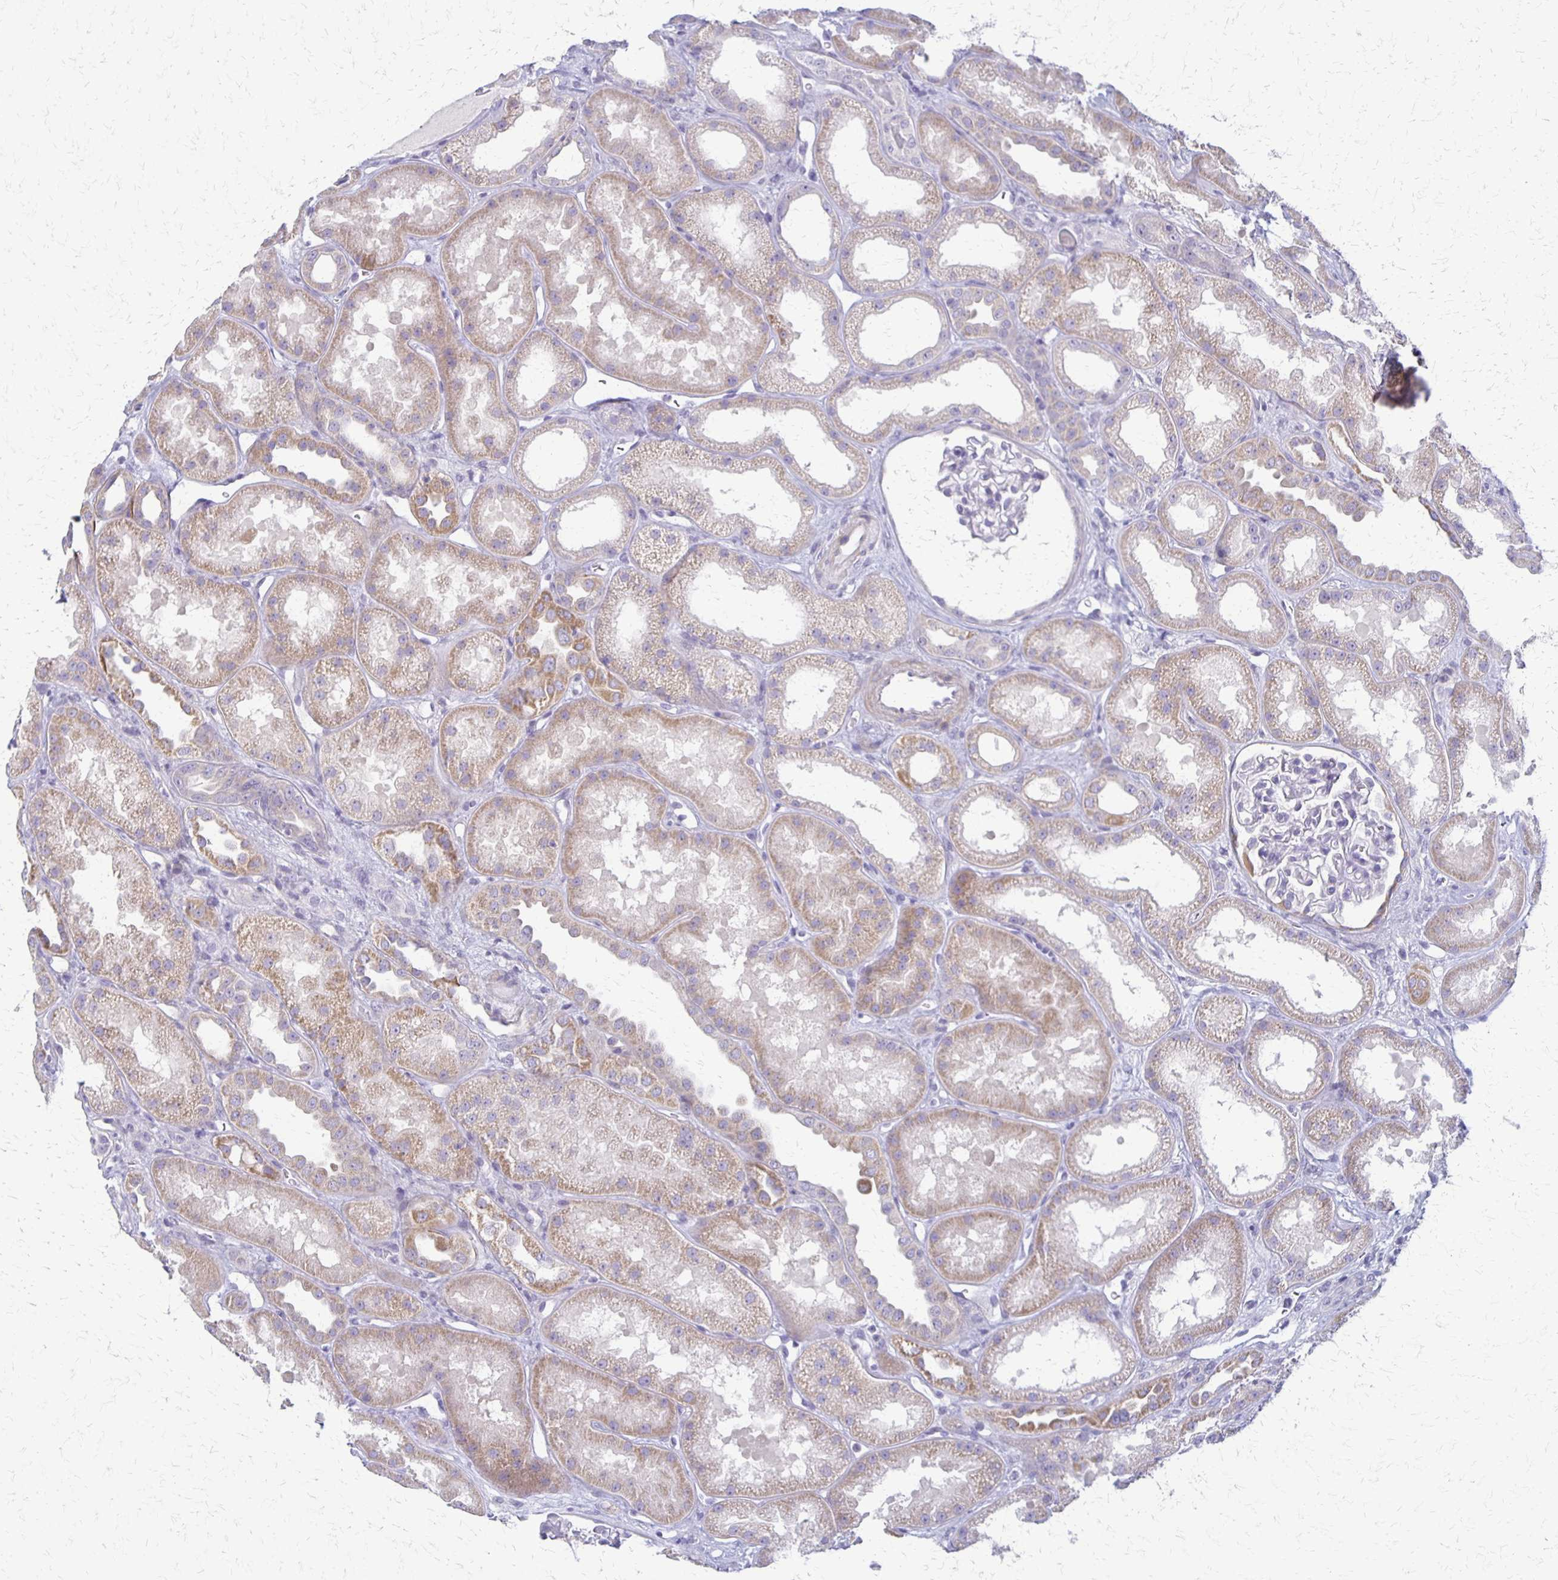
{"staining": {"intensity": "negative", "quantity": "none", "location": "none"}, "tissue": "kidney", "cell_type": "Cells in glomeruli", "image_type": "normal", "snomed": [{"axis": "morphology", "description": "Normal tissue, NOS"}, {"axis": "topography", "description": "Kidney"}], "caption": "Photomicrograph shows no protein staining in cells in glomeruli of normal kidney.", "gene": "RHOC", "patient": {"sex": "male", "age": 61}}